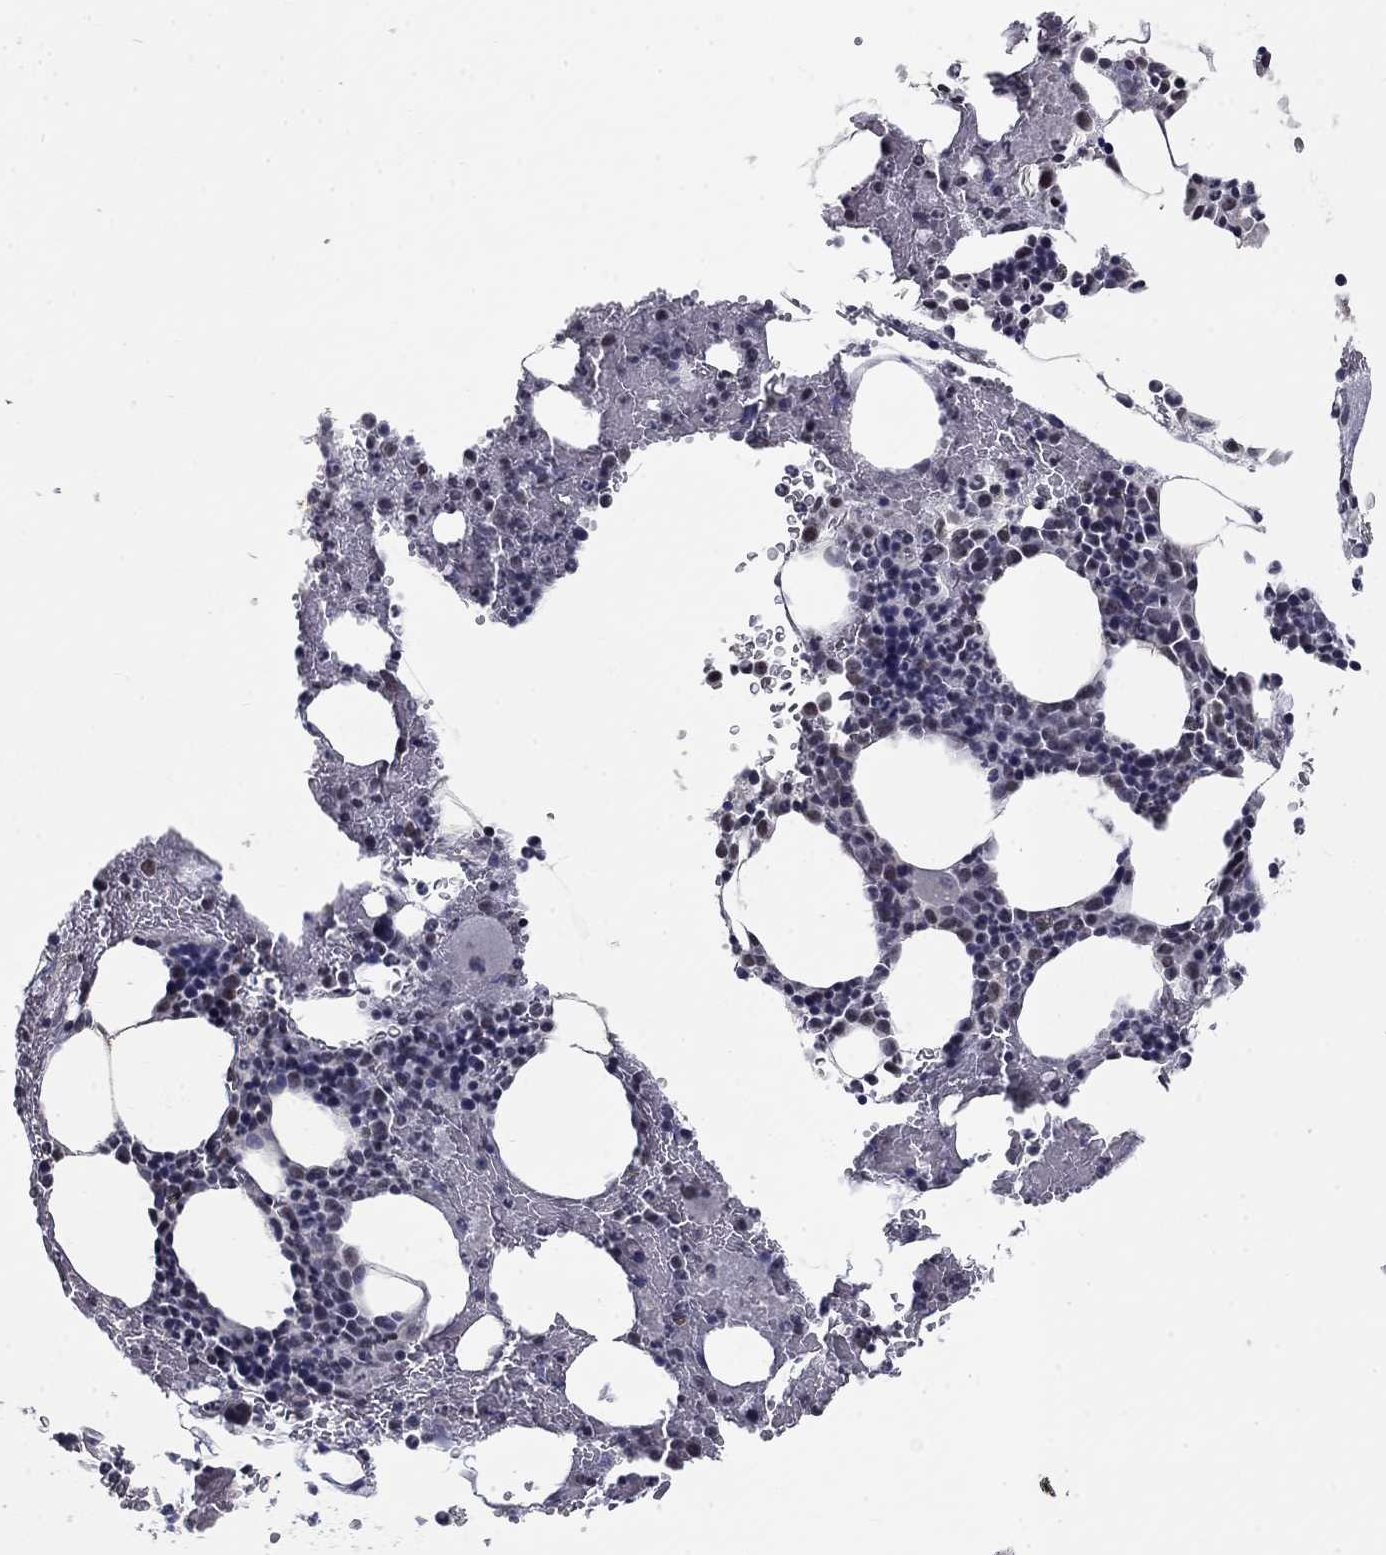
{"staining": {"intensity": "negative", "quantity": "none", "location": "none"}, "tissue": "bone marrow", "cell_type": "Hematopoietic cells", "image_type": "normal", "snomed": [{"axis": "morphology", "description": "Normal tissue, NOS"}, {"axis": "topography", "description": "Bone marrow"}], "caption": "IHC histopathology image of unremarkable bone marrow stained for a protein (brown), which displays no positivity in hematopoietic cells. Nuclei are stained in blue.", "gene": "SPATA33", "patient": {"sex": "male", "age": 83}}